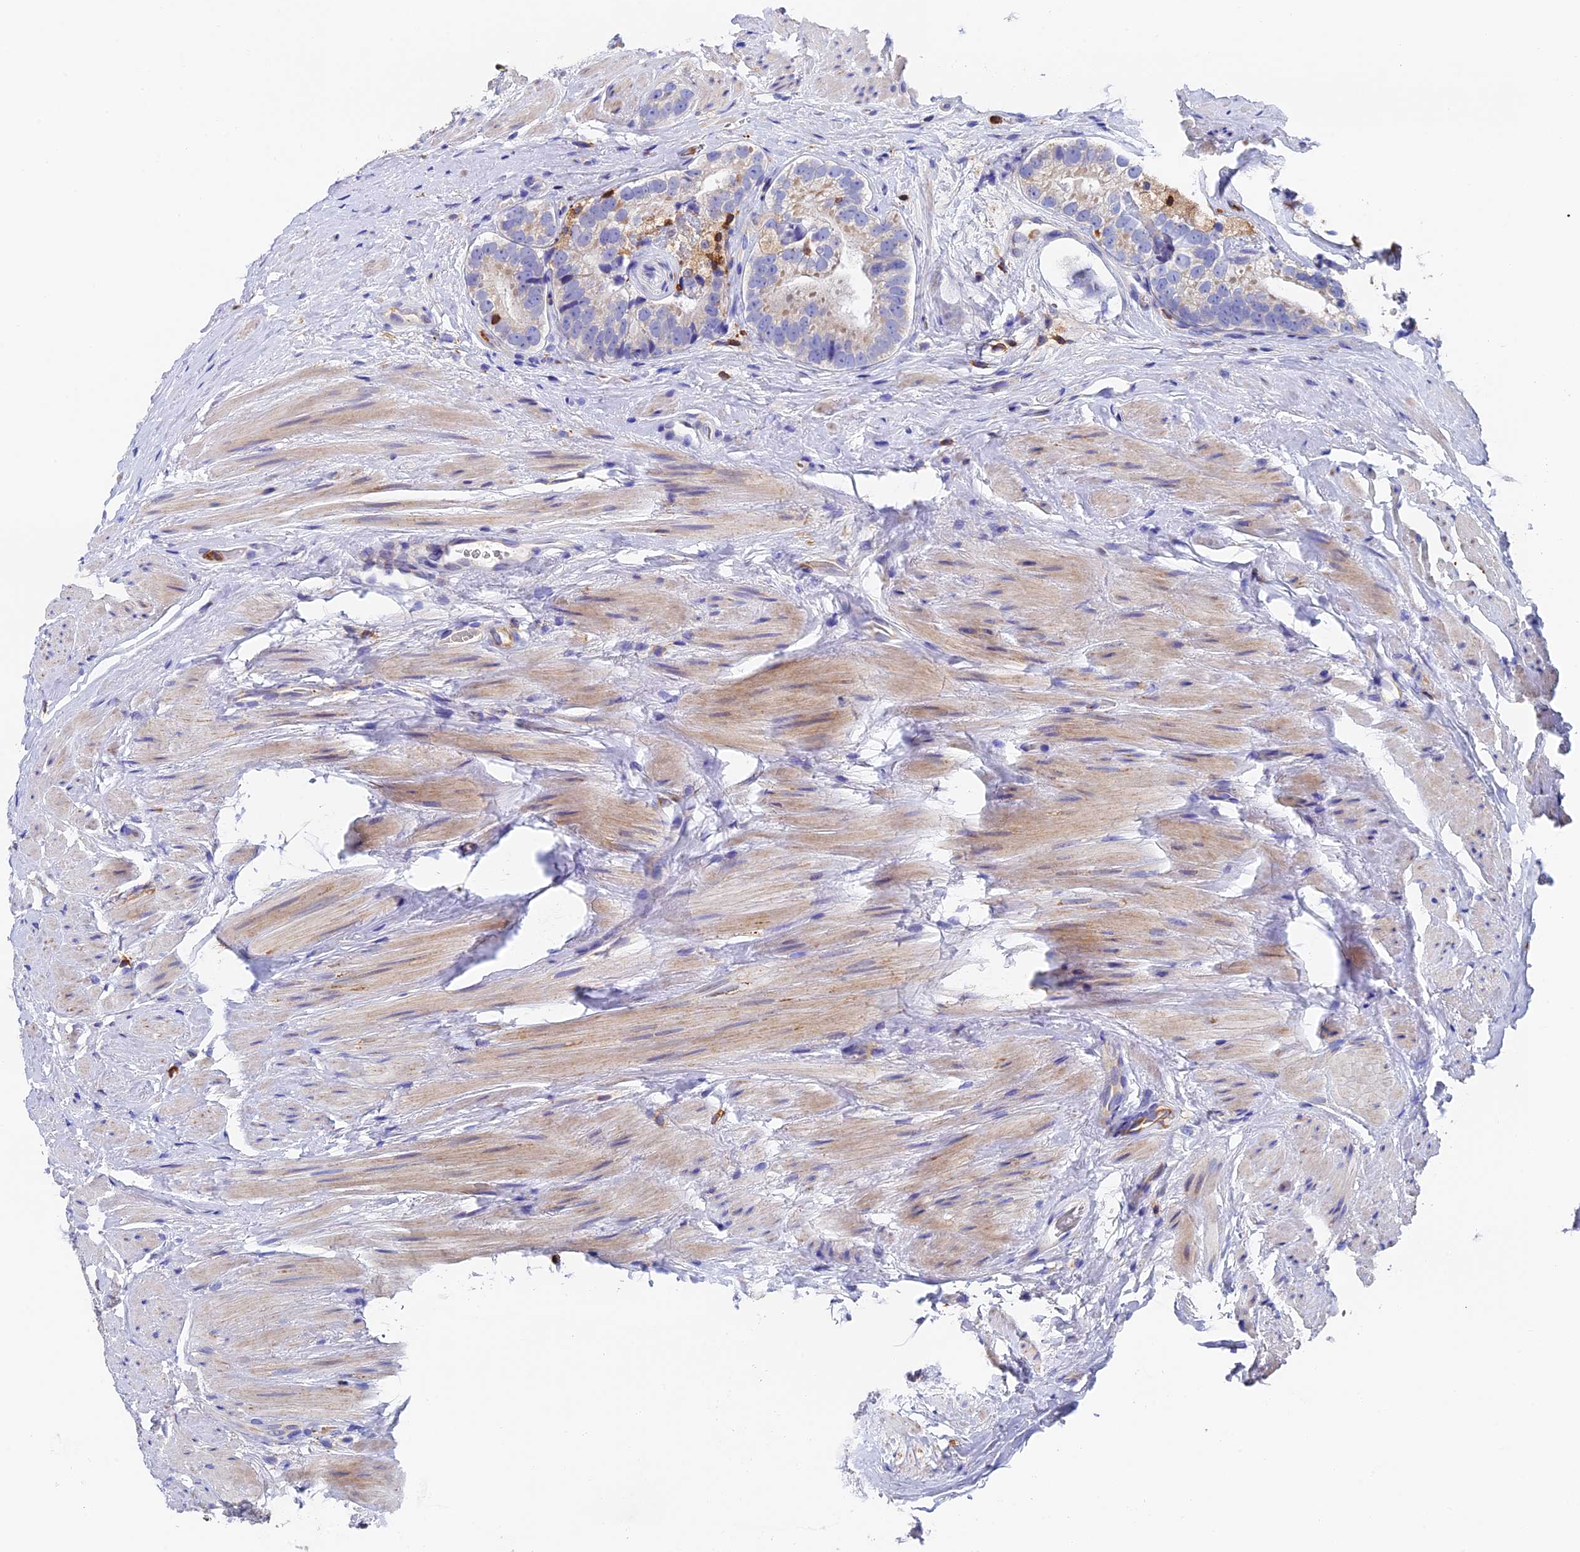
{"staining": {"intensity": "negative", "quantity": "none", "location": "none"}, "tissue": "prostate cancer", "cell_type": "Tumor cells", "image_type": "cancer", "snomed": [{"axis": "morphology", "description": "Adenocarcinoma, High grade"}, {"axis": "topography", "description": "Prostate"}], "caption": "The histopathology image exhibits no staining of tumor cells in adenocarcinoma (high-grade) (prostate). The staining was performed using DAB (3,3'-diaminobenzidine) to visualize the protein expression in brown, while the nuclei were stained in blue with hematoxylin (Magnification: 20x).", "gene": "ADAT1", "patient": {"sex": "male", "age": 56}}